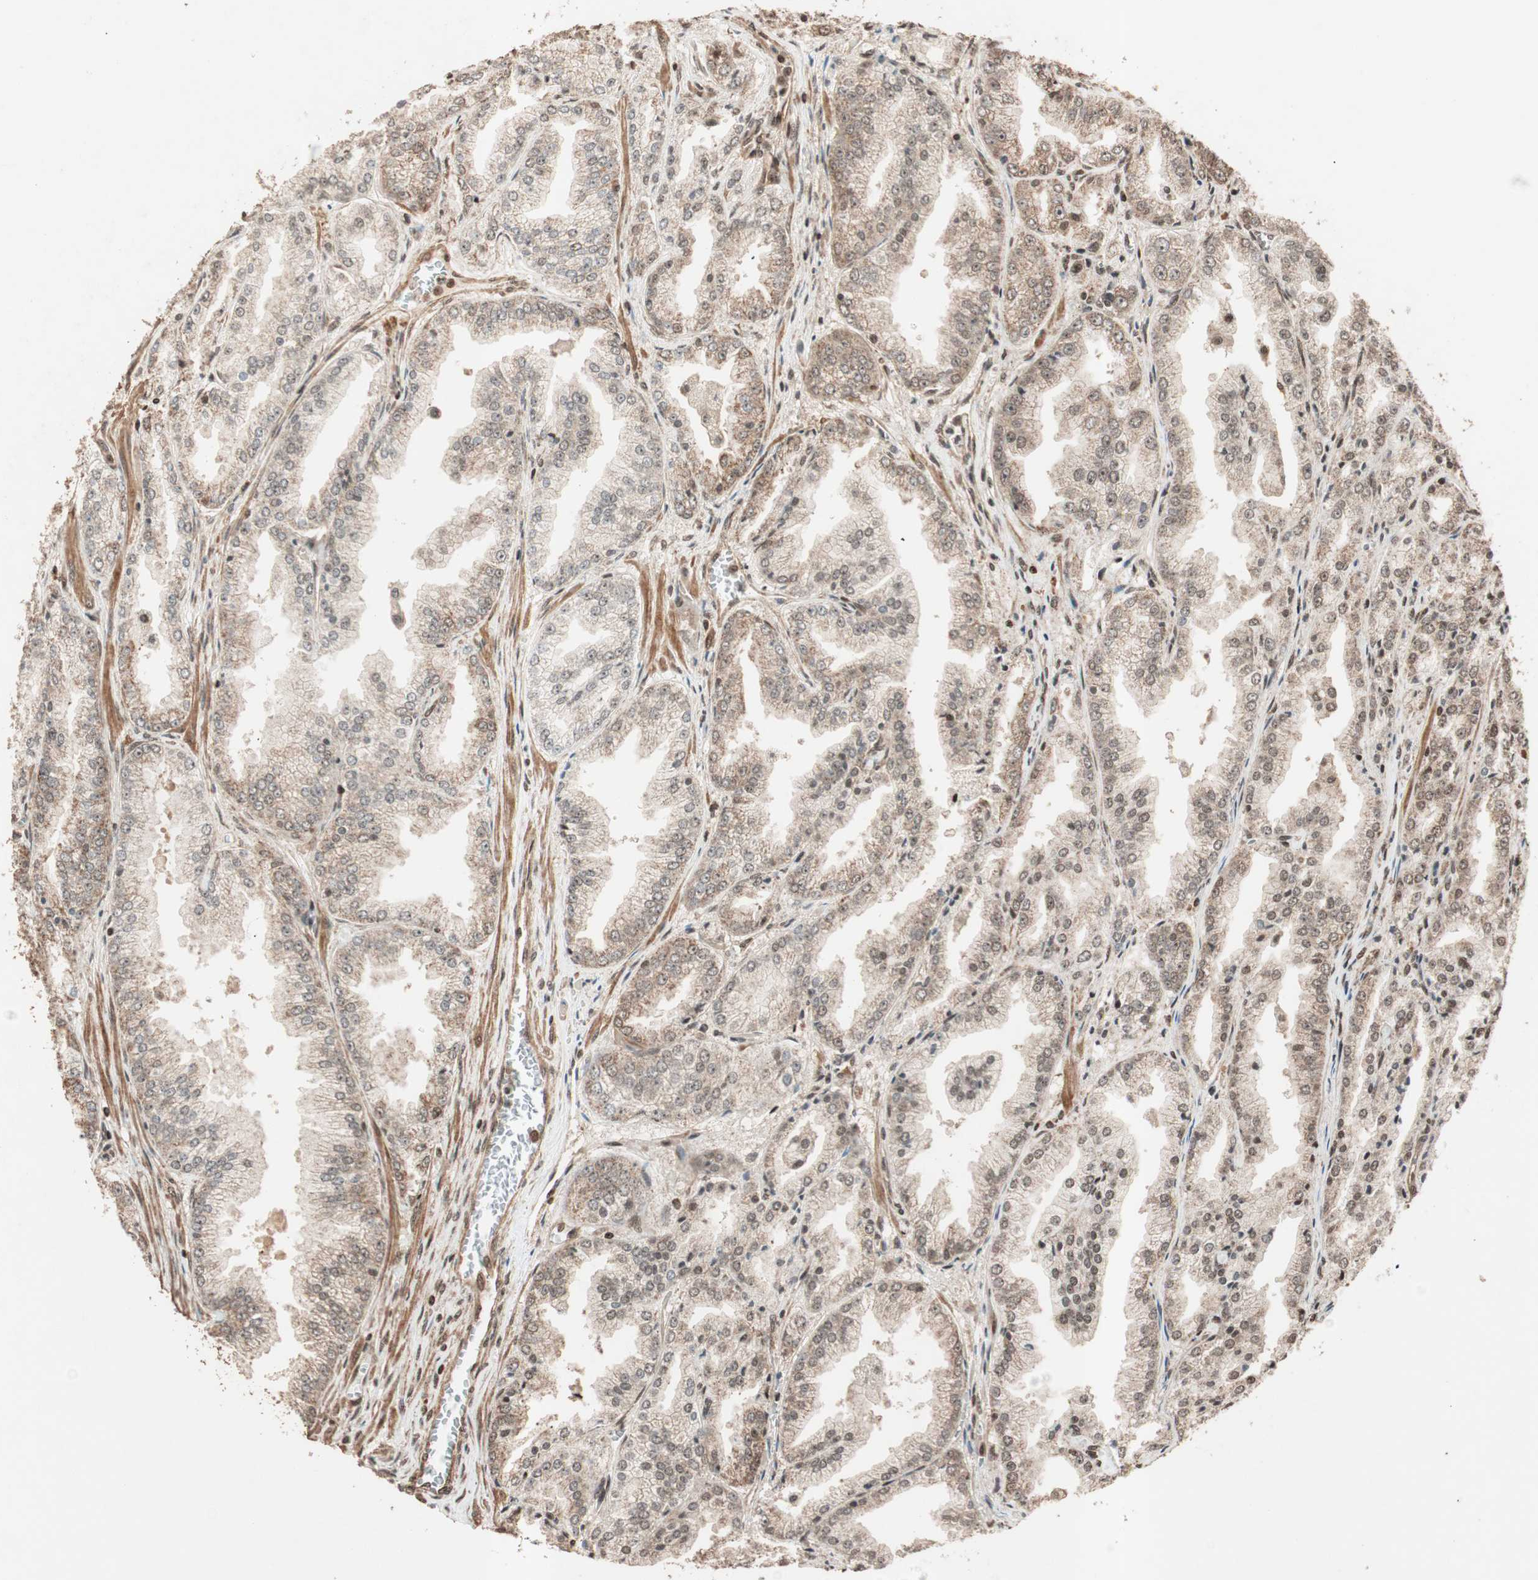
{"staining": {"intensity": "moderate", "quantity": "25%-75%", "location": "cytoplasmic/membranous"}, "tissue": "prostate cancer", "cell_type": "Tumor cells", "image_type": "cancer", "snomed": [{"axis": "morphology", "description": "Adenocarcinoma, High grade"}, {"axis": "topography", "description": "Prostate"}], "caption": "Protein staining by IHC exhibits moderate cytoplasmic/membranous positivity in about 25%-75% of tumor cells in high-grade adenocarcinoma (prostate).", "gene": "ALKBH5", "patient": {"sex": "male", "age": 61}}